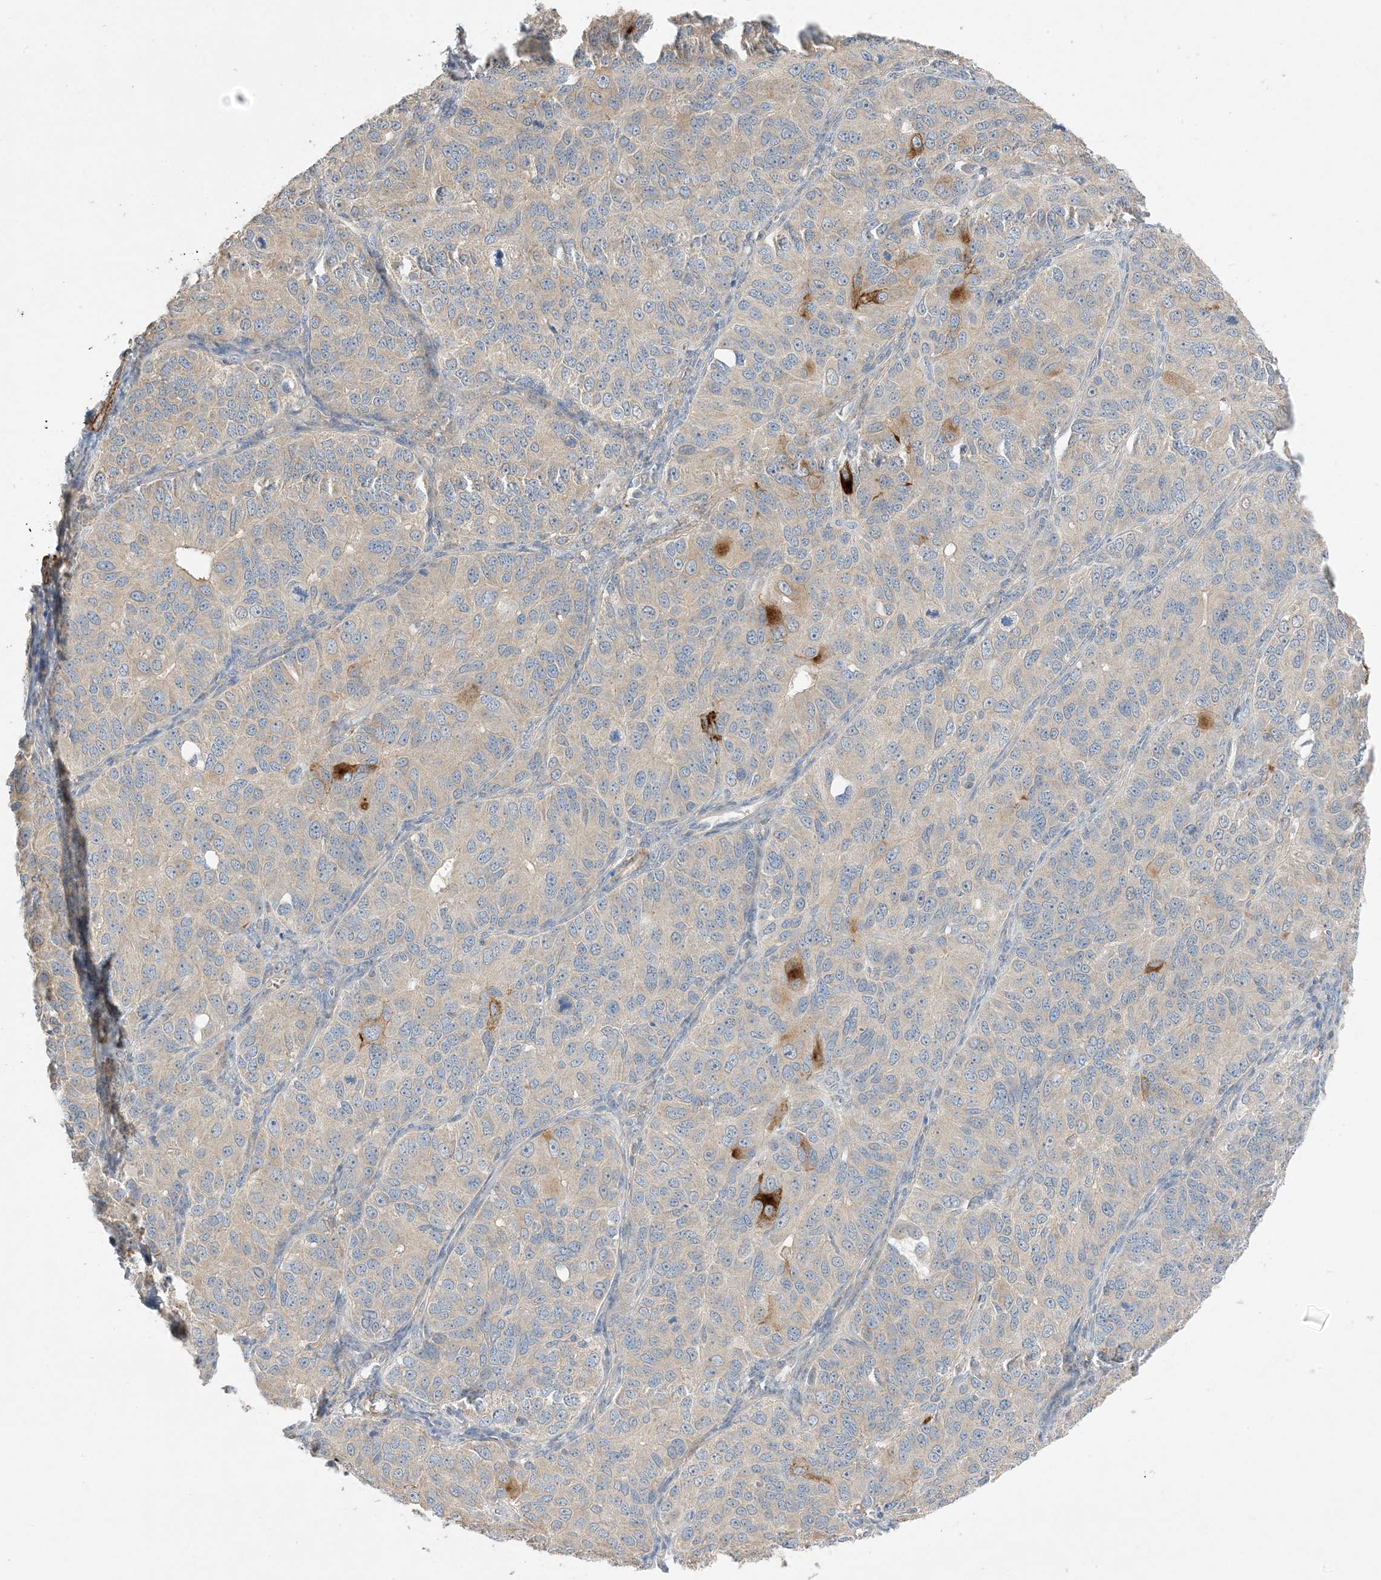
{"staining": {"intensity": "strong", "quantity": "<25%", "location": "cytoplasmic/membranous"}, "tissue": "ovarian cancer", "cell_type": "Tumor cells", "image_type": "cancer", "snomed": [{"axis": "morphology", "description": "Carcinoma, endometroid"}, {"axis": "topography", "description": "Ovary"}], "caption": "Immunohistochemical staining of human ovarian cancer (endometroid carcinoma) demonstrates strong cytoplasmic/membranous protein staining in approximately <25% of tumor cells.", "gene": "KIFBP", "patient": {"sex": "female", "age": 51}}